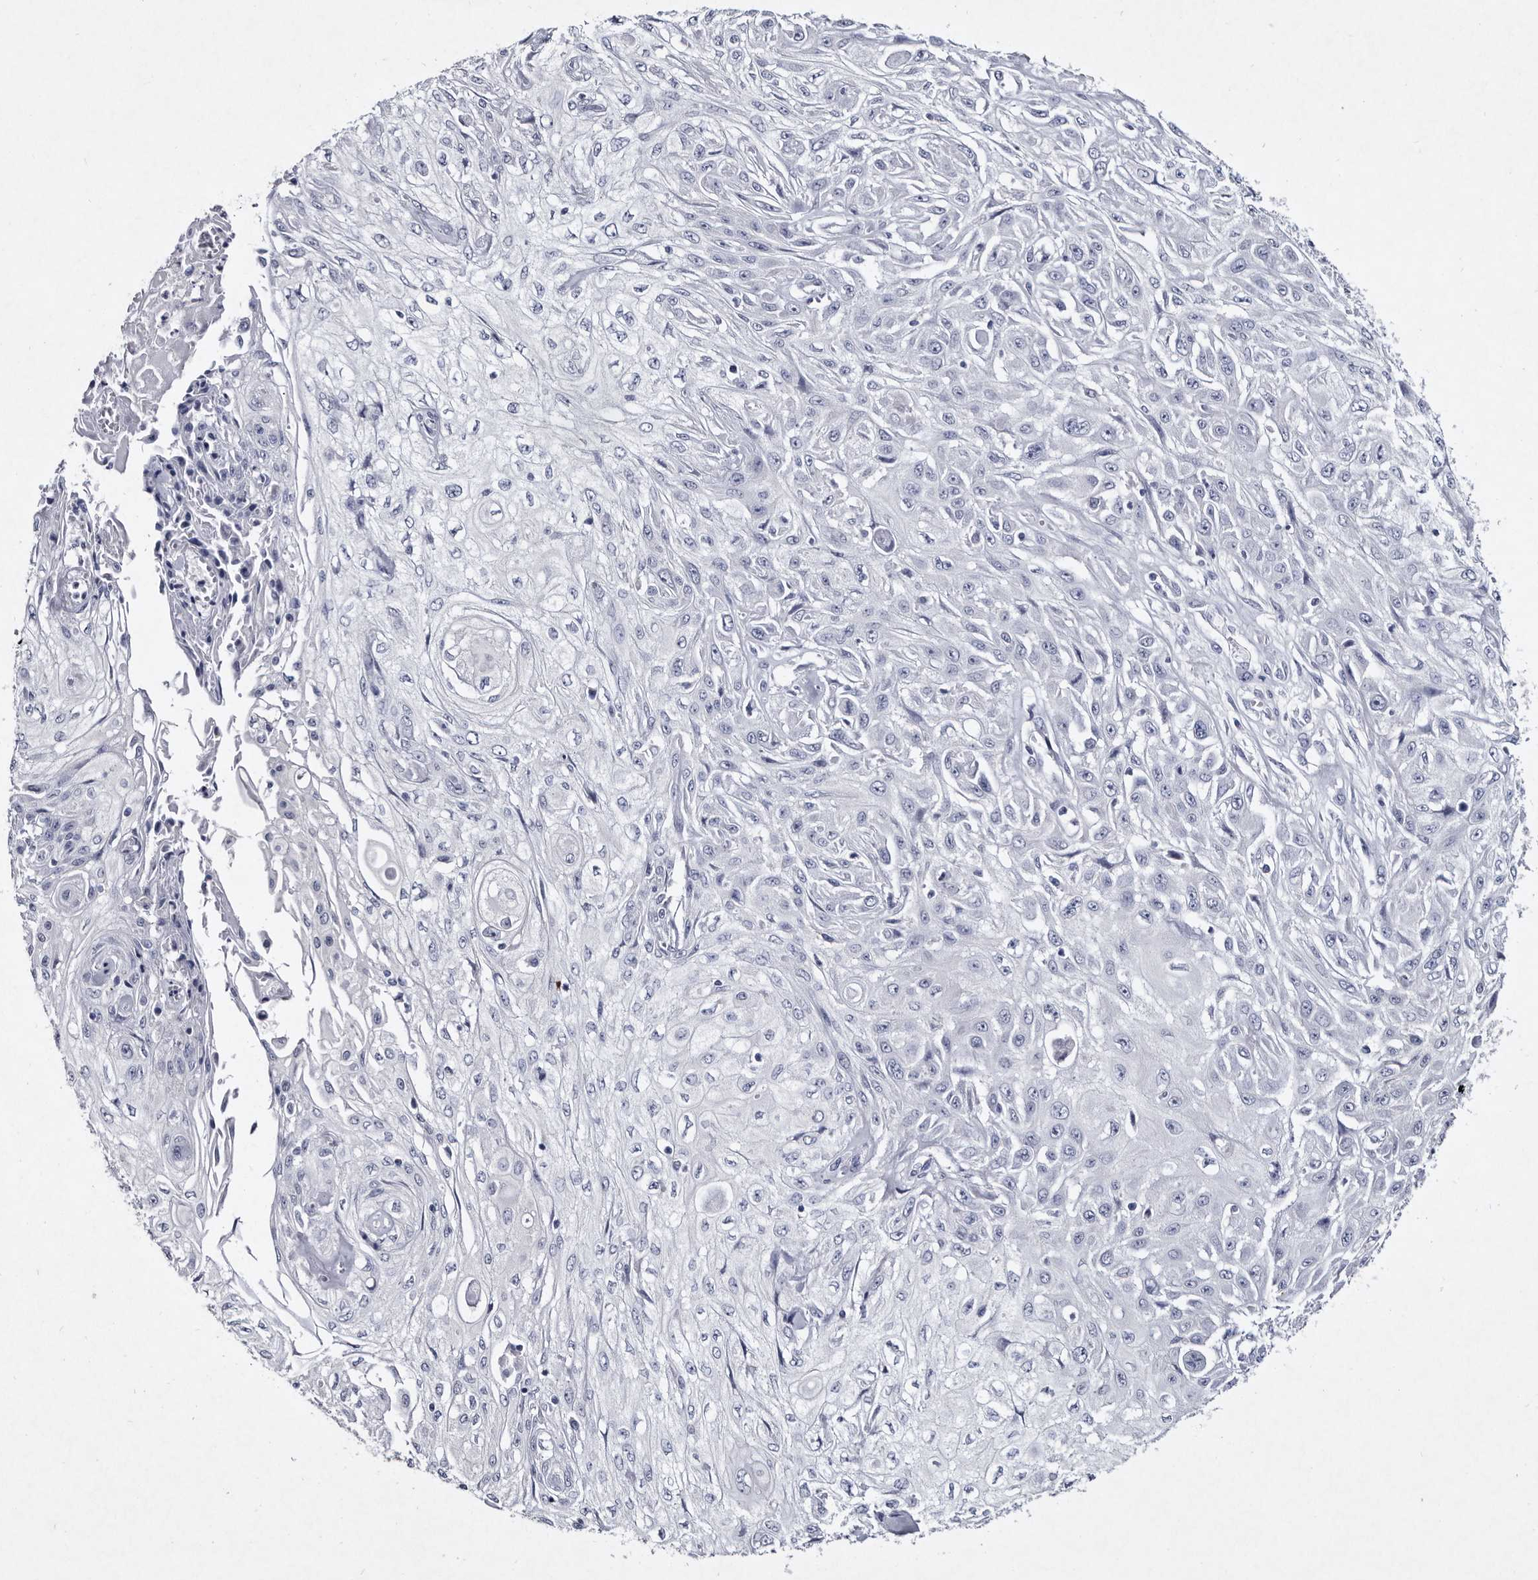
{"staining": {"intensity": "negative", "quantity": "none", "location": "none"}, "tissue": "skin cancer", "cell_type": "Tumor cells", "image_type": "cancer", "snomed": [{"axis": "morphology", "description": "Squamous cell carcinoma, NOS"}, {"axis": "morphology", "description": "Squamous cell carcinoma, metastatic, NOS"}, {"axis": "topography", "description": "Skin"}, {"axis": "topography", "description": "Lymph node"}], "caption": "Photomicrograph shows no protein staining in tumor cells of skin cancer (metastatic squamous cell carcinoma) tissue. (DAB (3,3'-diaminobenzidine) immunohistochemistry, high magnification).", "gene": "SERPINB8", "patient": {"sex": "male", "age": 75}}